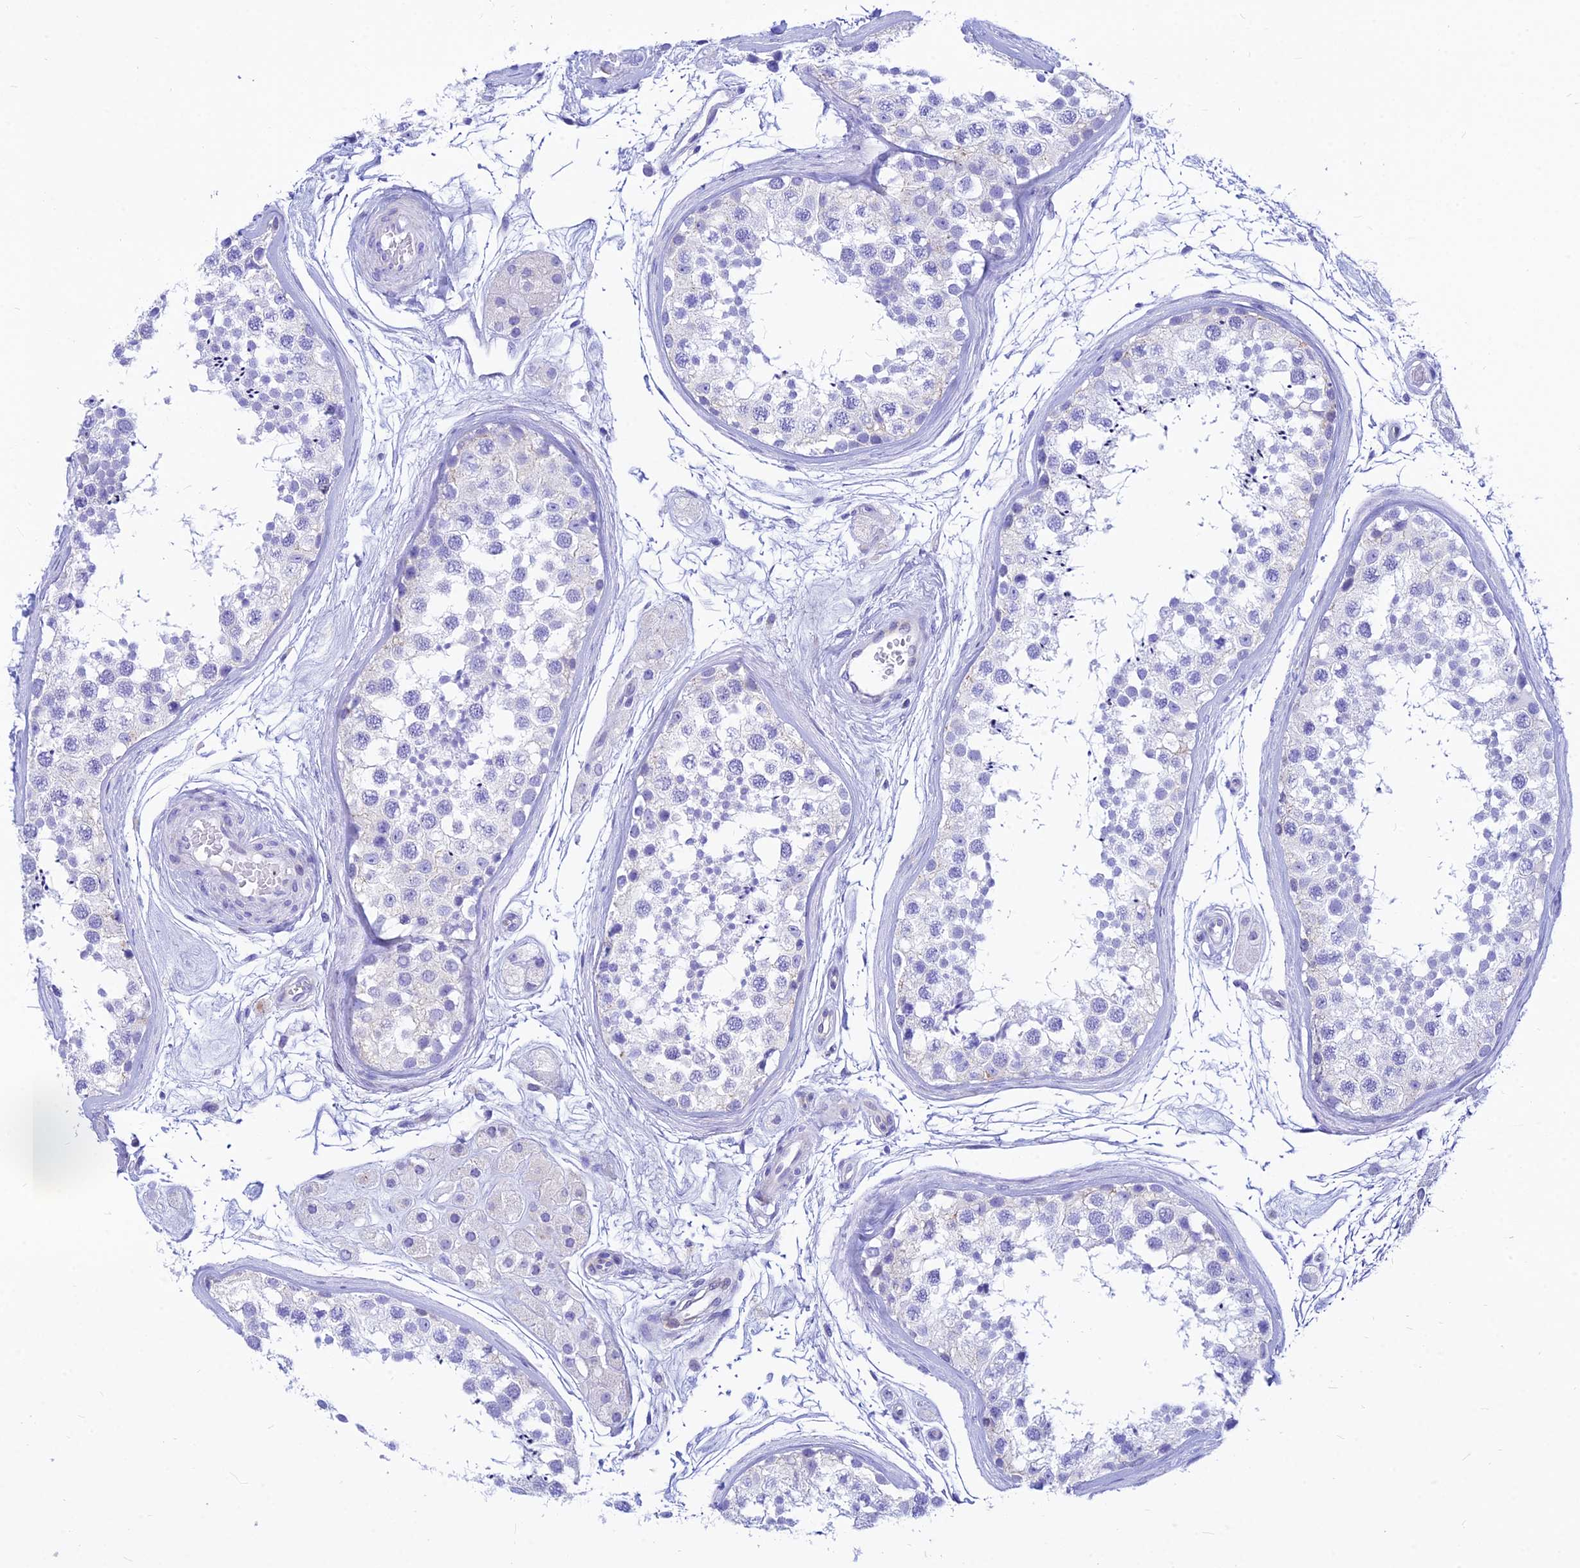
{"staining": {"intensity": "negative", "quantity": "none", "location": "none"}, "tissue": "testis", "cell_type": "Cells in seminiferous ducts", "image_type": "normal", "snomed": [{"axis": "morphology", "description": "Normal tissue, NOS"}, {"axis": "topography", "description": "Testis"}], "caption": "This micrograph is of normal testis stained with IHC to label a protein in brown with the nuclei are counter-stained blue. There is no staining in cells in seminiferous ducts.", "gene": "CNOT6", "patient": {"sex": "male", "age": 56}}